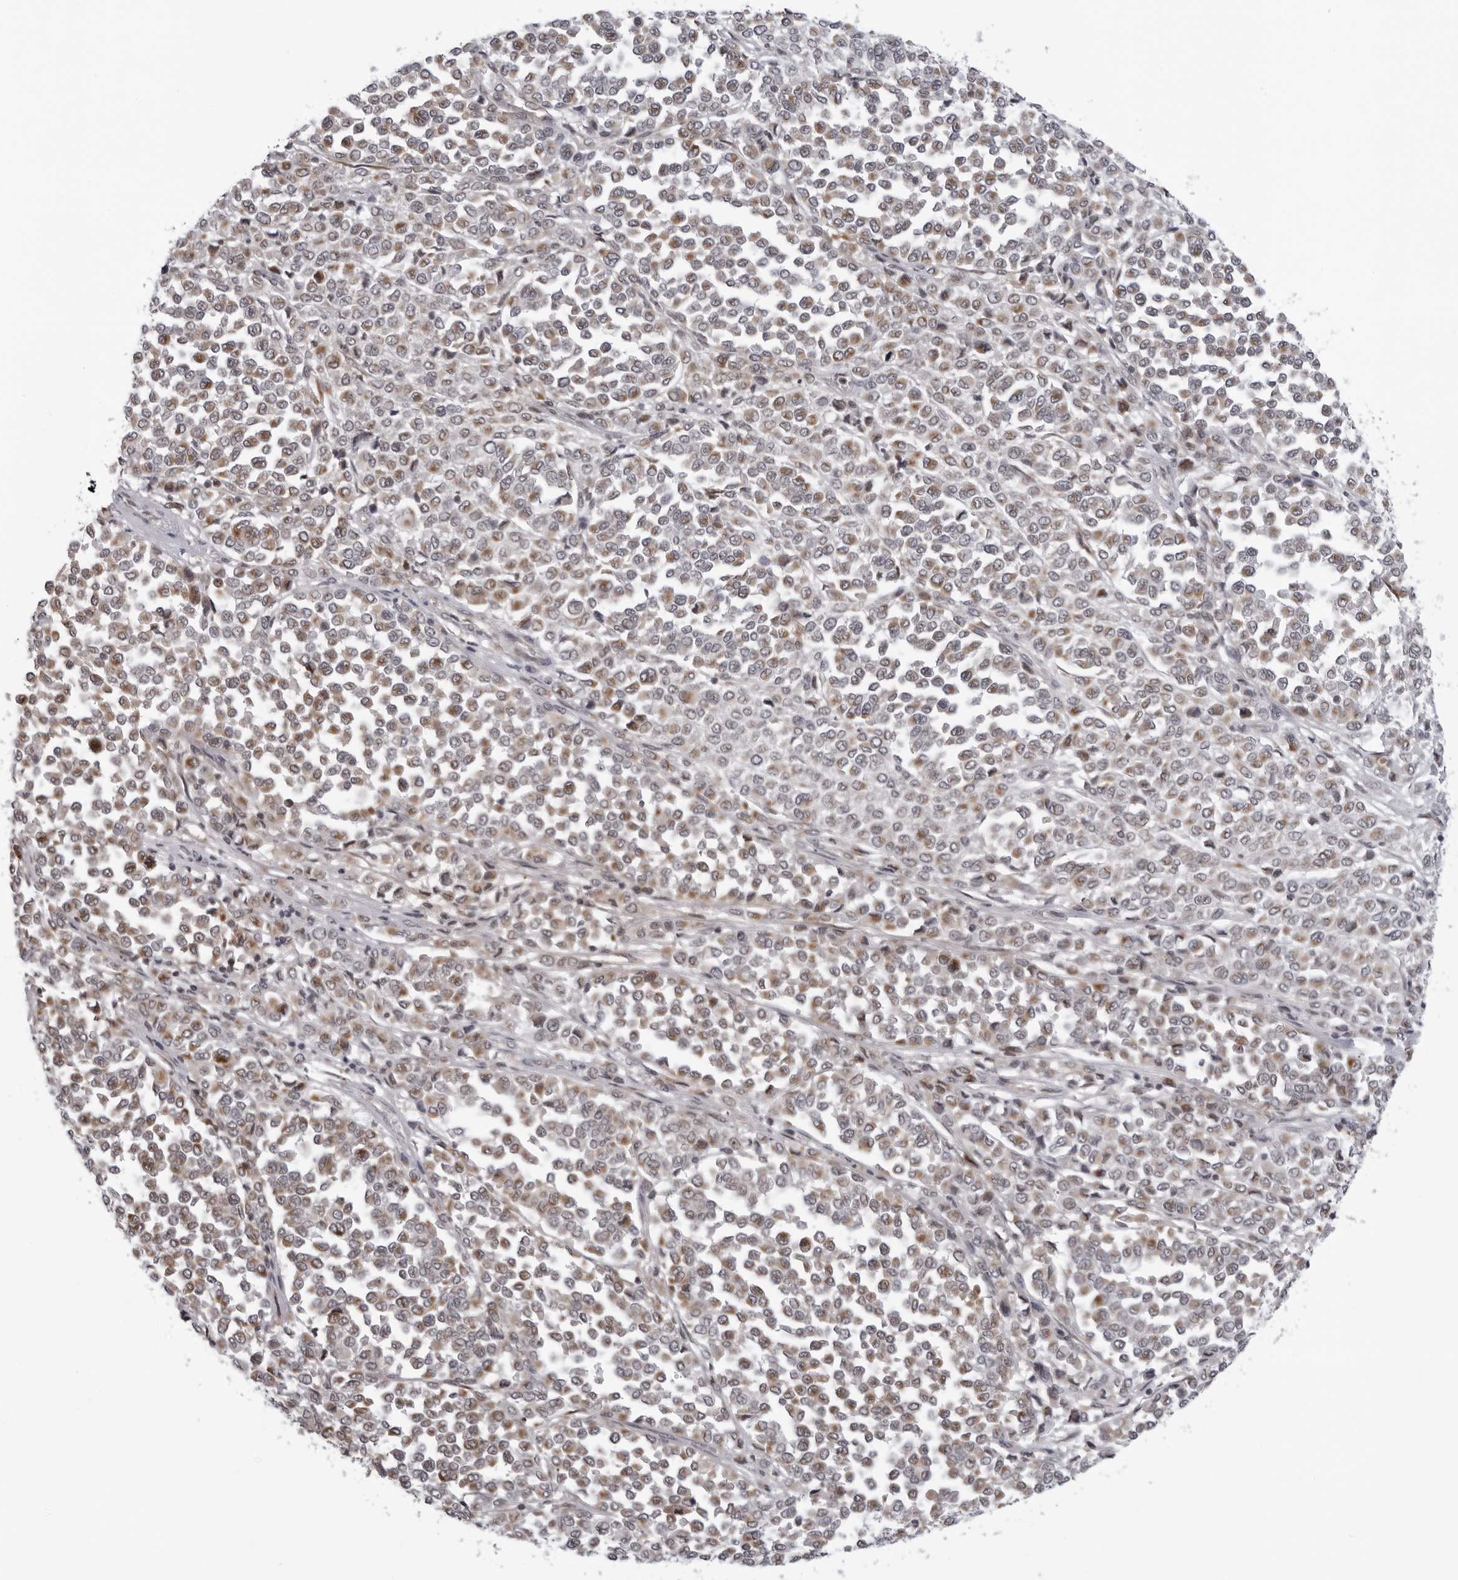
{"staining": {"intensity": "weak", "quantity": ">75%", "location": "cytoplasmic/membranous"}, "tissue": "melanoma", "cell_type": "Tumor cells", "image_type": "cancer", "snomed": [{"axis": "morphology", "description": "Malignant melanoma, Metastatic site"}, {"axis": "topography", "description": "Pancreas"}], "caption": "A low amount of weak cytoplasmic/membranous expression is present in approximately >75% of tumor cells in melanoma tissue.", "gene": "MRPS15", "patient": {"sex": "female", "age": 30}}